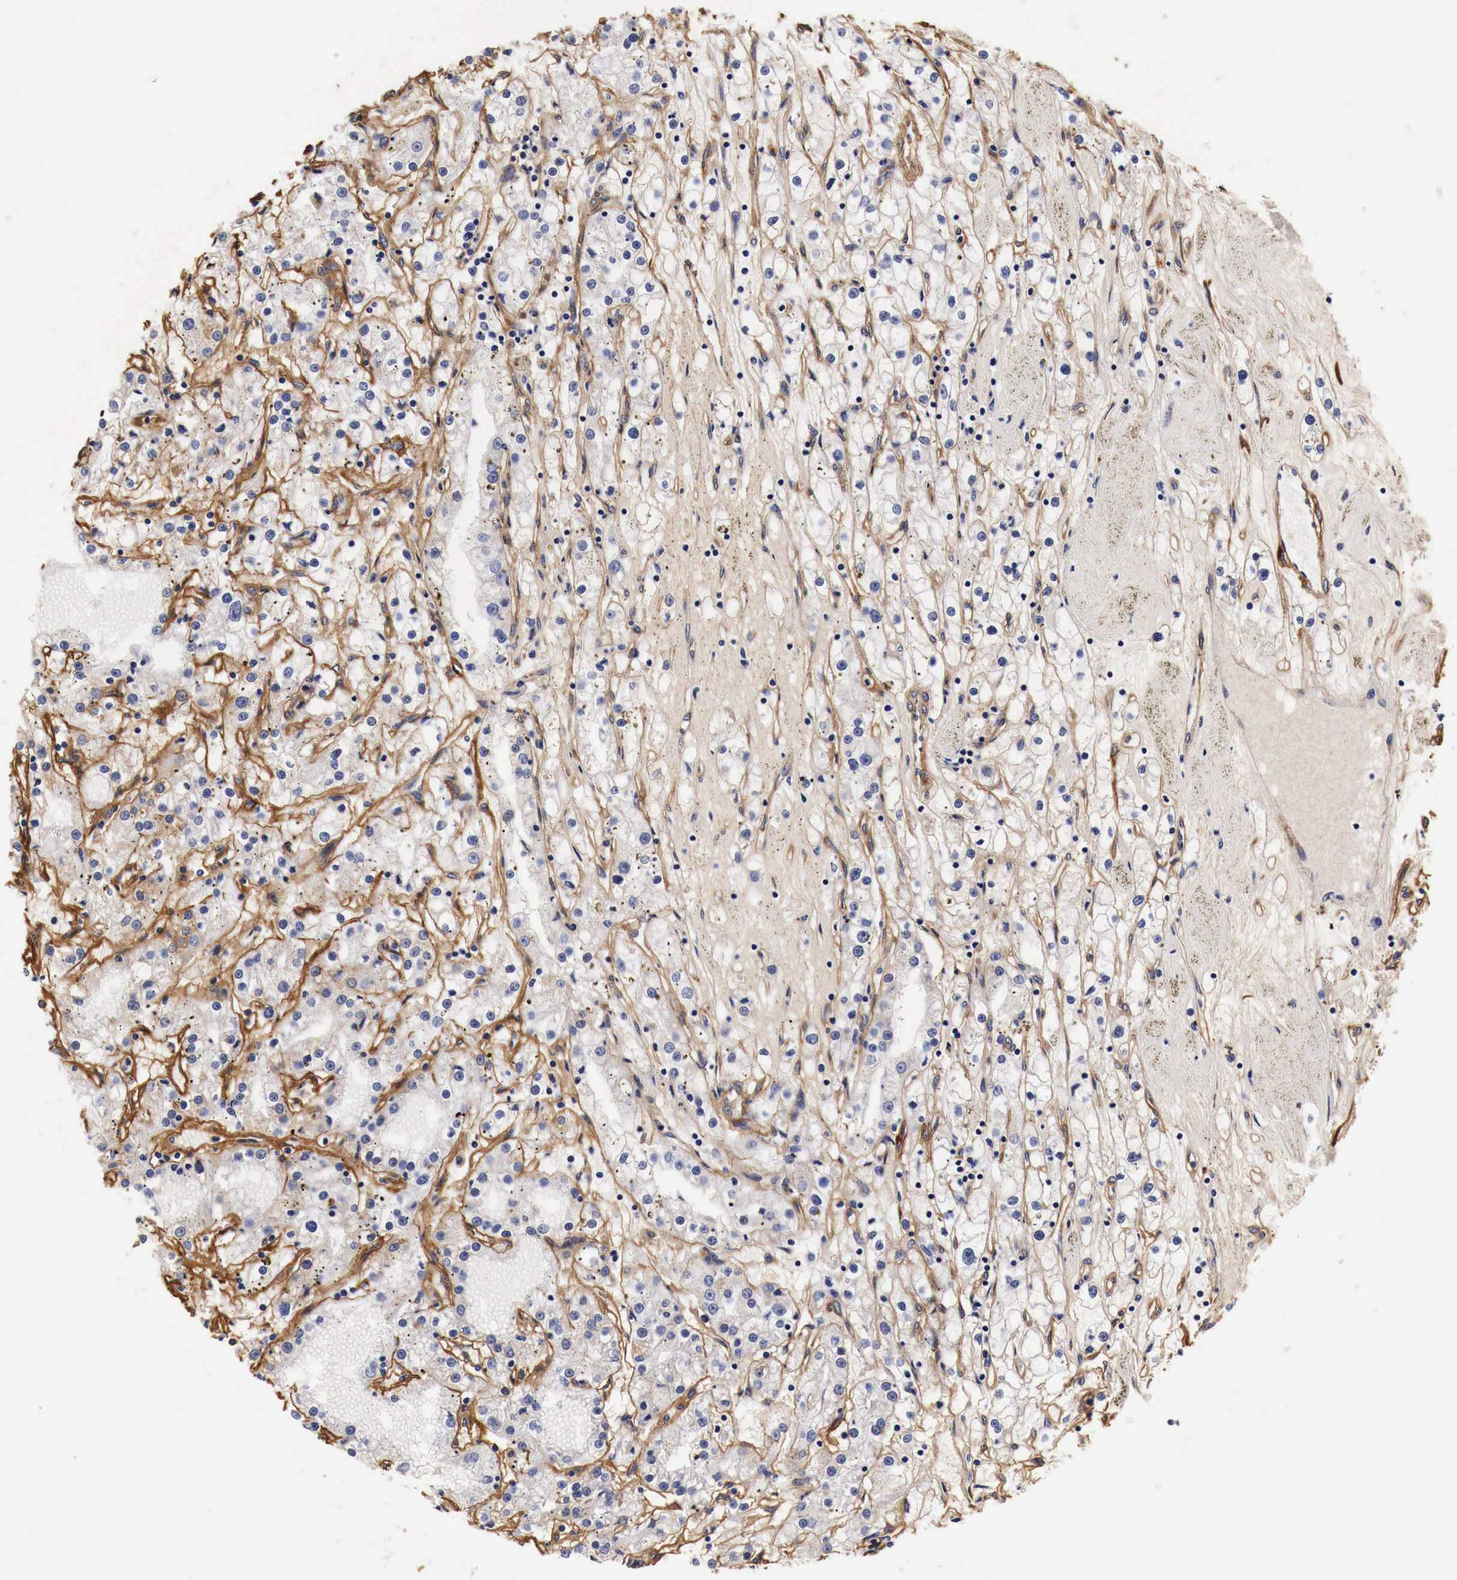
{"staining": {"intensity": "negative", "quantity": "none", "location": "none"}, "tissue": "renal cancer", "cell_type": "Tumor cells", "image_type": "cancer", "snomed": [{"axis": "morphology", "description": "Adenocarcinoma, NOS"}, {"axis": "topography", "description": "Kidney"}], "caption": "This is an IHC micrograph of renal adenocarcinoma. There is no staining in tumor cells.", "gene": "LAMB2", "patient": {"sex": "male", "age": 56}}